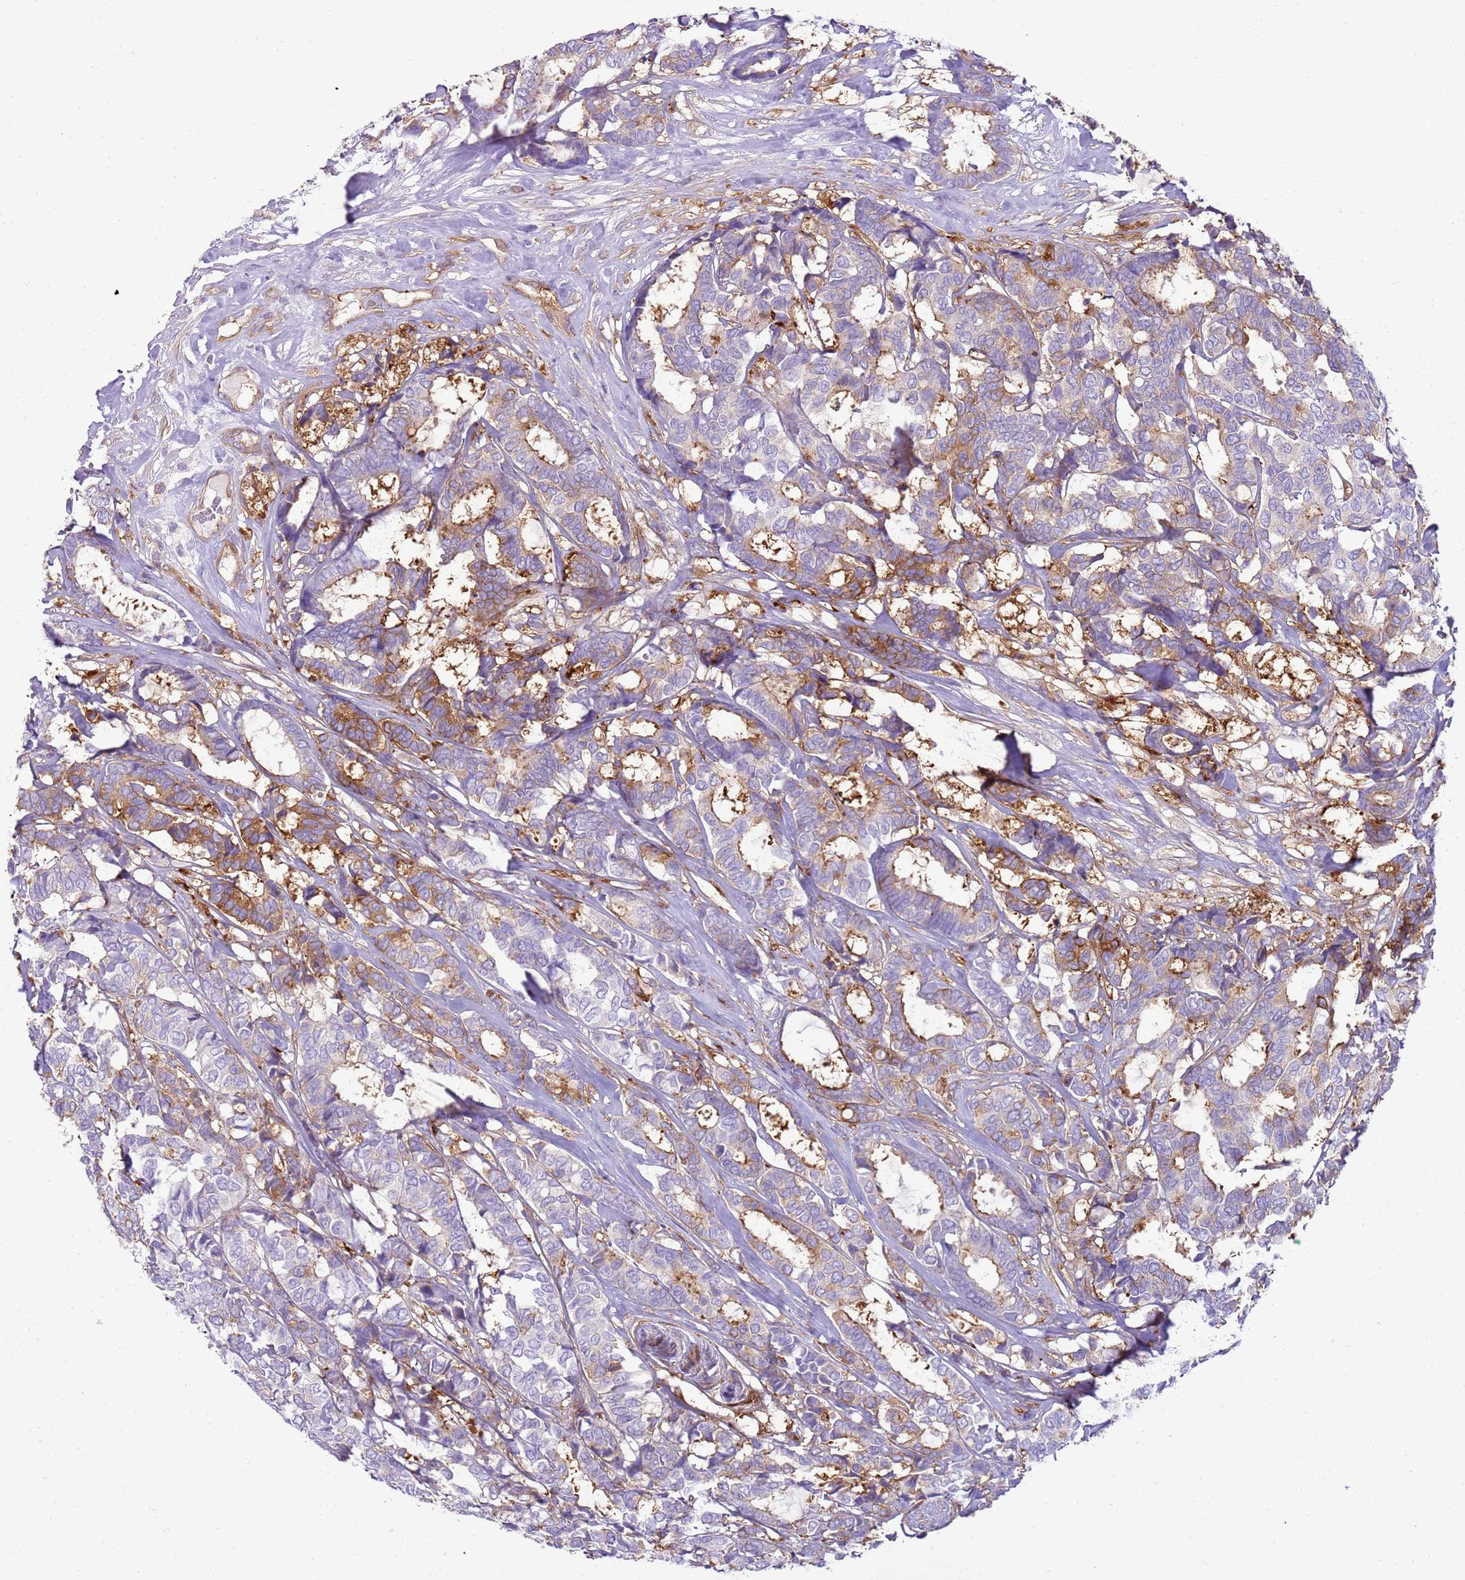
{"staining": {"intensity": "moderate", "quantity": "<25%", "location": "cytoplasmic/membranous"}, "tissue": "breast cancer", "cell_type": "Tumor cells", "image_type": "cancer", "snomed": [{"axis": "morphology", "description": "Duct carcinoma"}, {"axis": "topography", "description": "Breast"}], "caption": "The micrograph reveals staining of breast cancer (infiltrating ductal carcinoma), revealing moderate cytoplasmic/membranous protein staining (brown color) within tumor cells.", "gene": "SNX21", "patient": {"sex": "female", "age": 87}}